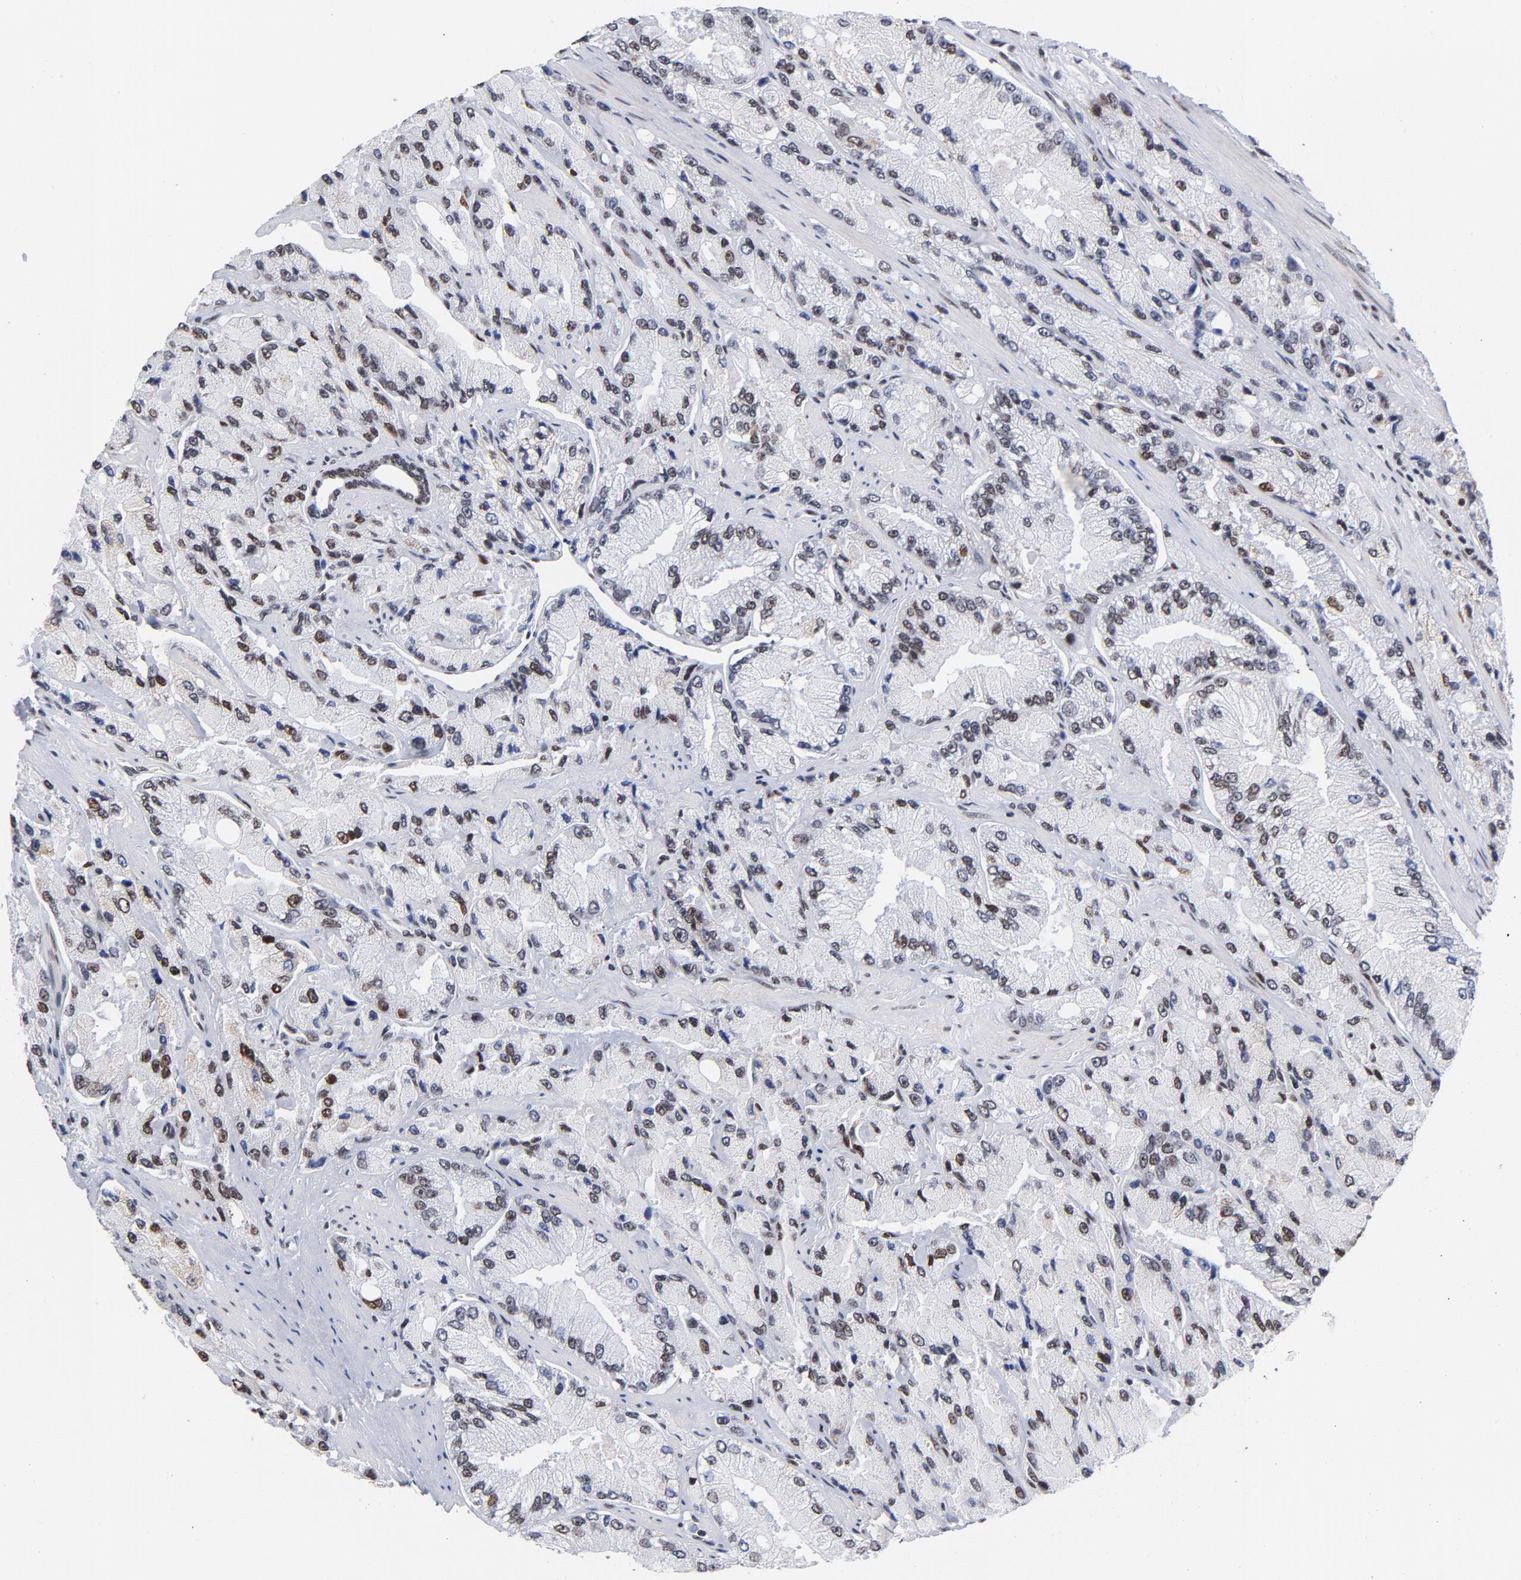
{"staining": {"intensity": "moderate", "quantity": "25%-75%", "location": "nuclear"}, "tissue": "prostate cancer", "cell_type": "Tumor cells", "image_type": "cancer", "snomed": [{"axis": "morphology", "description": "Adenocarcinoma, High grade"}, {"axis": "topography", "description": "Prostate"}], "caption": "Prostate cancer was stained to show a protein in brown. There is medium levels of moderate nuclear expression in approximately 25%-75% of tumor cells.", "gene": "TOP2B", "patient": {"sex": "male", "age": 58}}